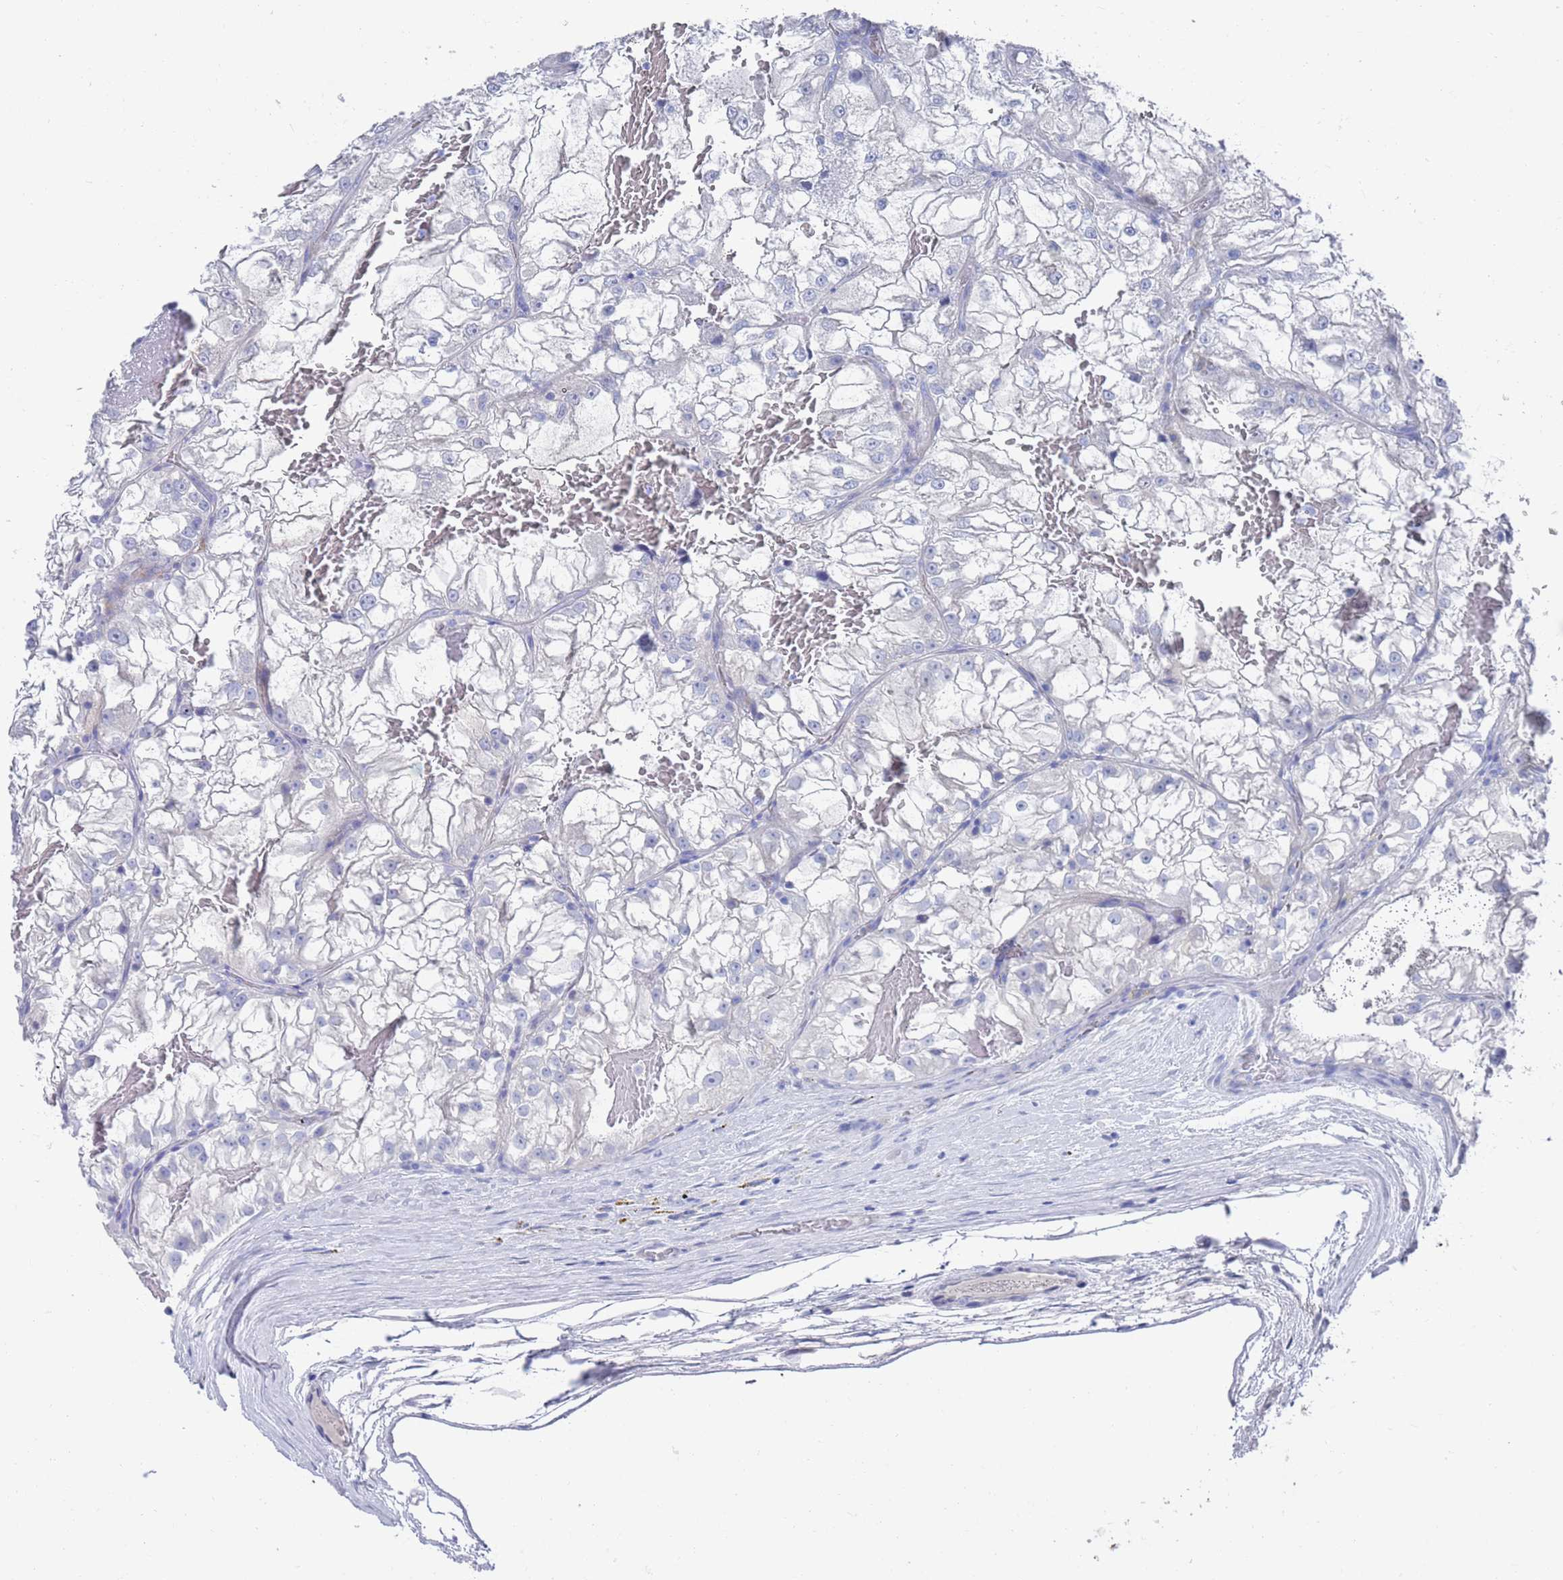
{"staining": {"intensity": "negative", "quantity": "none", "location": "none"}, "tissue": "renal cancer", "cell_type": "Tumor cells", "image_type": "cancer", "snomed": [{"axis": "morphology", "description": "Adenocarcinoma, NOS"}, {"axis": "topography", "description": "Kidney"}], "caption": "High magnification brightfield microscopy of renal cancer stained with DAB (3,3'-diaminobenzidine) (brown) and counterstained with hematoxylin (blue): tumor cells show no significant positivity.", "gene": "MTMR2", "patient": {"sex": "female", "age": 72}}